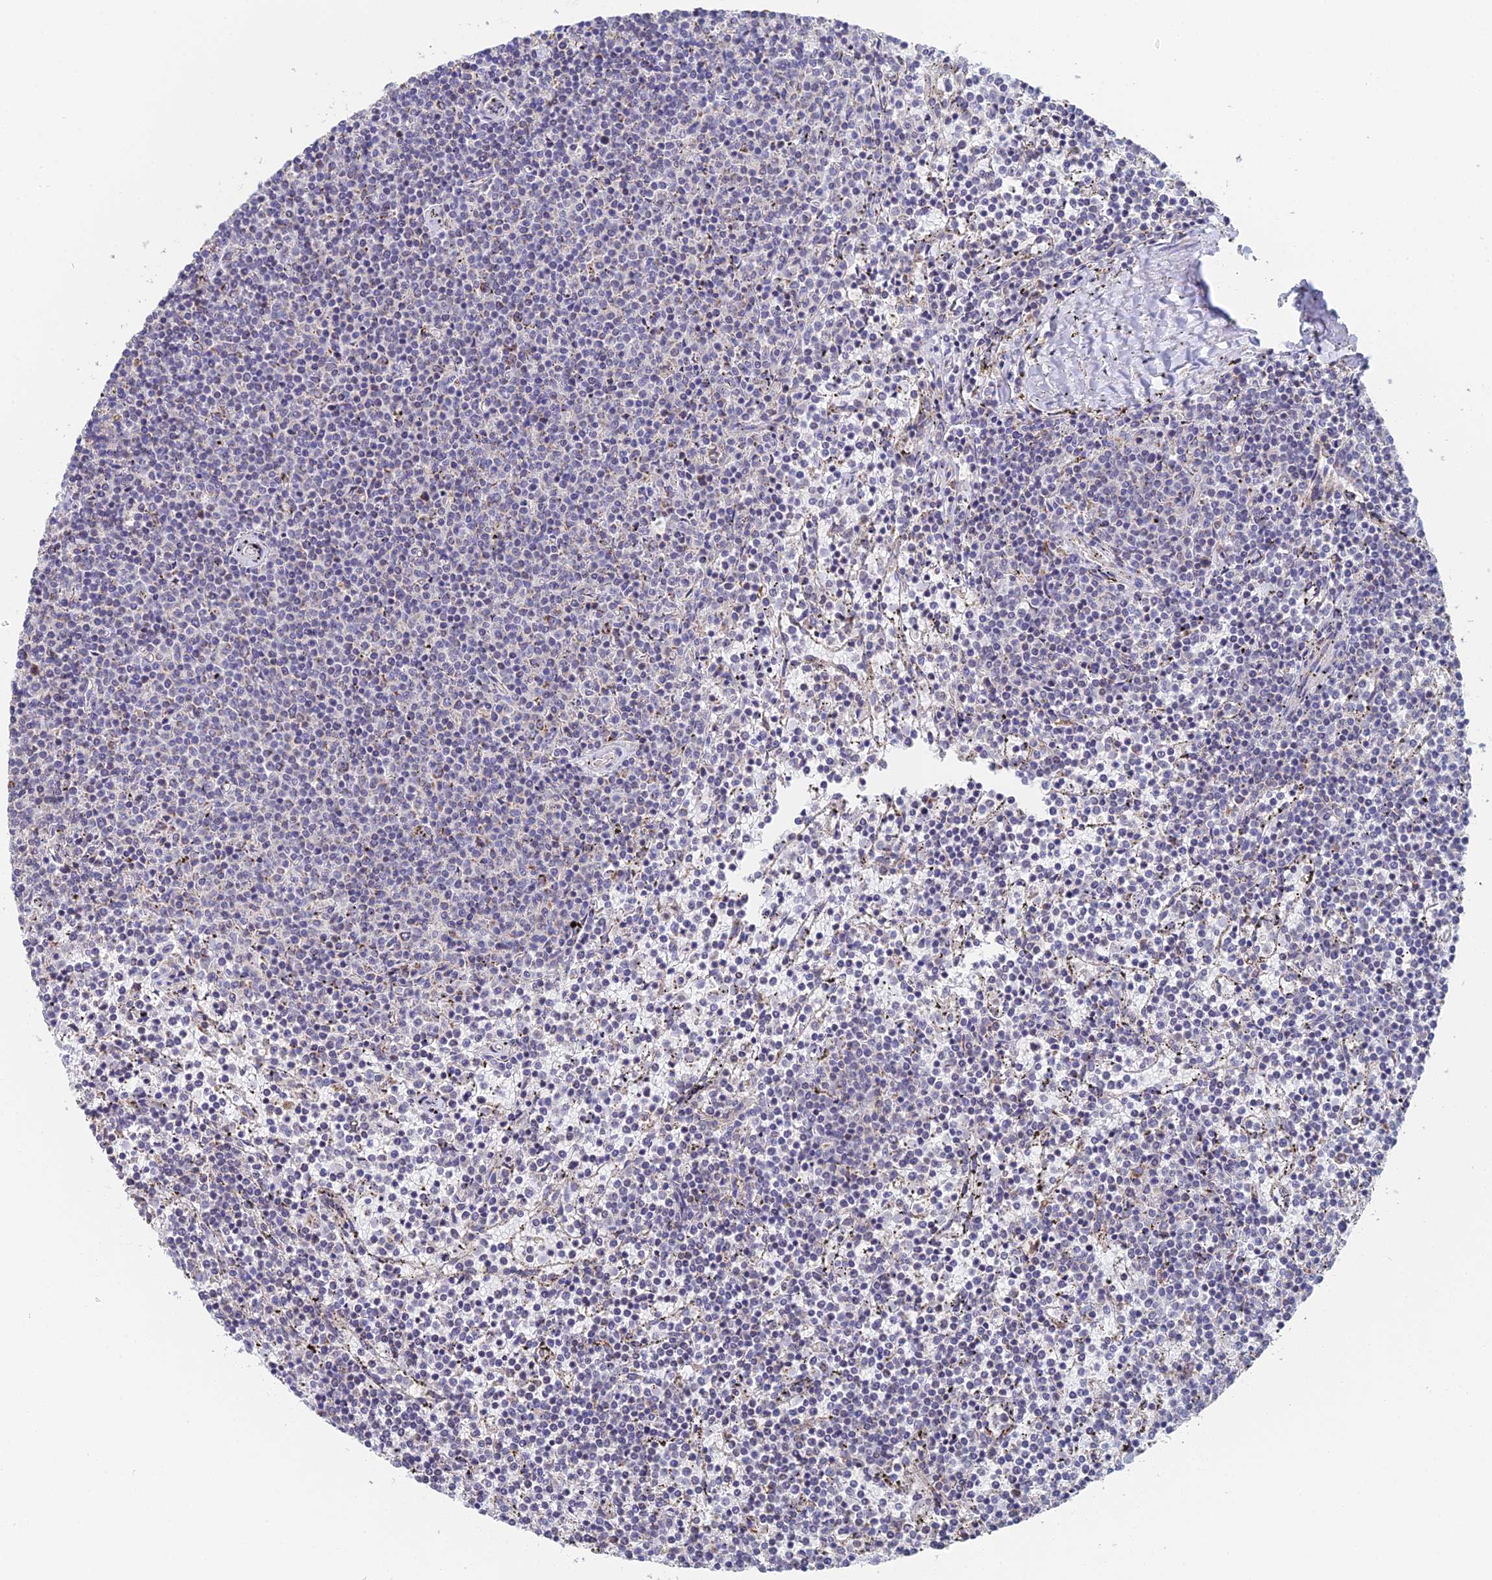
{"staining": {"intensity": "negative", "quantity": "none", "location": "none"}, "tissue": "lymphoma", "cell_type": "Tumor cells", "image_type": "cancer", "snomed": [{"axis": "morphology", "description": "Malignant lymphoma, non-Hodgkin's type, Low grade"}, {"axis": "topography", "description": "Spleen"}], "caption": "Immunohistochemistry (IHC) of lymphoma demonstrates no expression in tumor cells.", "gene": "ECSIT", "patient": {"sex": "female", "age": 50}}